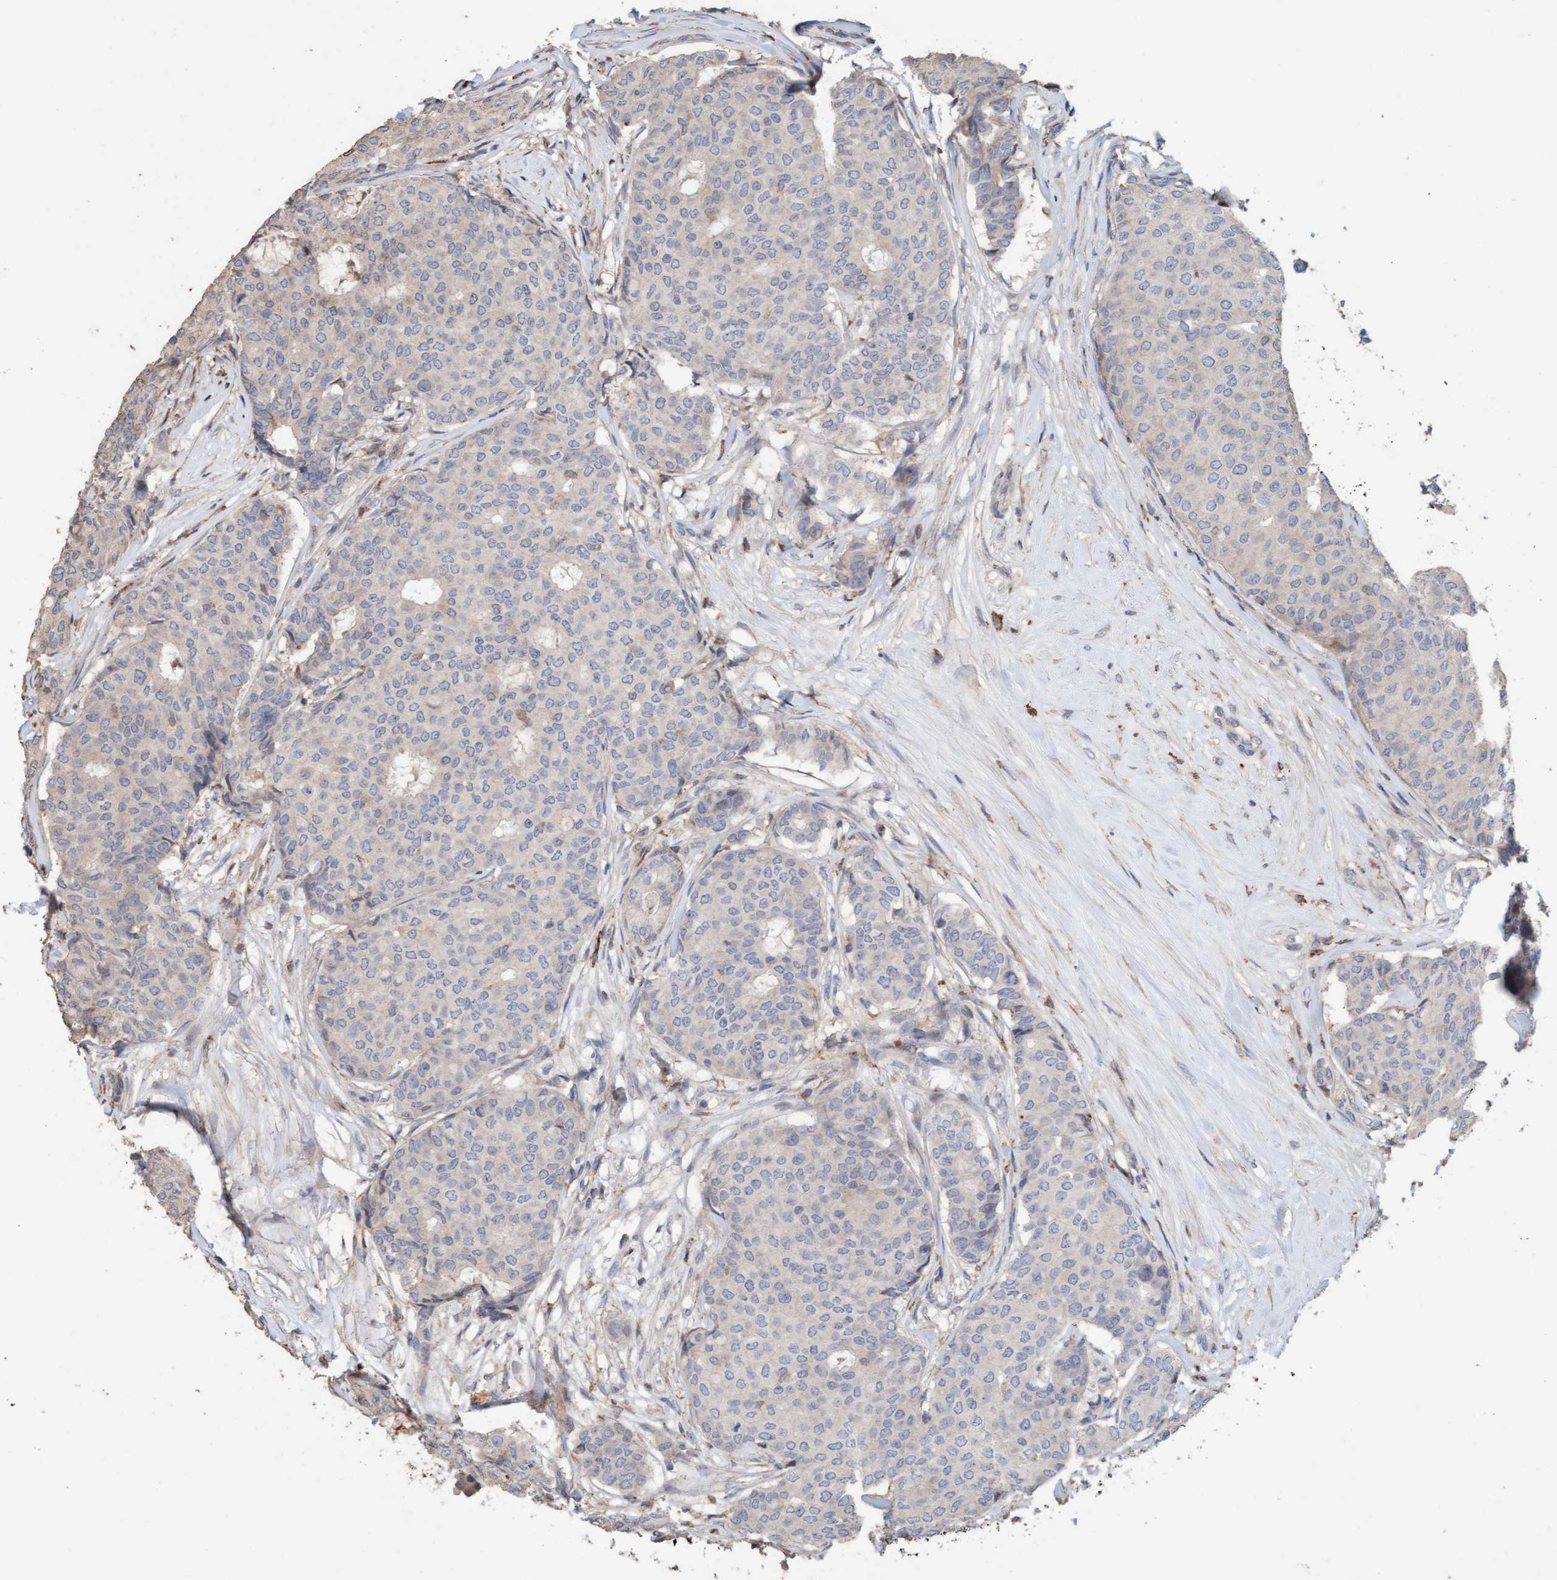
{"staining": {"intensity": "negative", "quantity": "none", "location": "none"}, "tissue": "breast cancer", "cell_type": "Tumor cells", "image_type": "cancer", "snomed": [{"axis": "morphology", "description": "Duct carcinoma"}, {"axis": "topography", "description": "Breast"}], "caption": "Tumor cells are negative for protein expression in human breast cancer (infiltrating ductal carcinoma).", "gene": "LONRF1", "patient": {"sex": "female", "age": 75}}